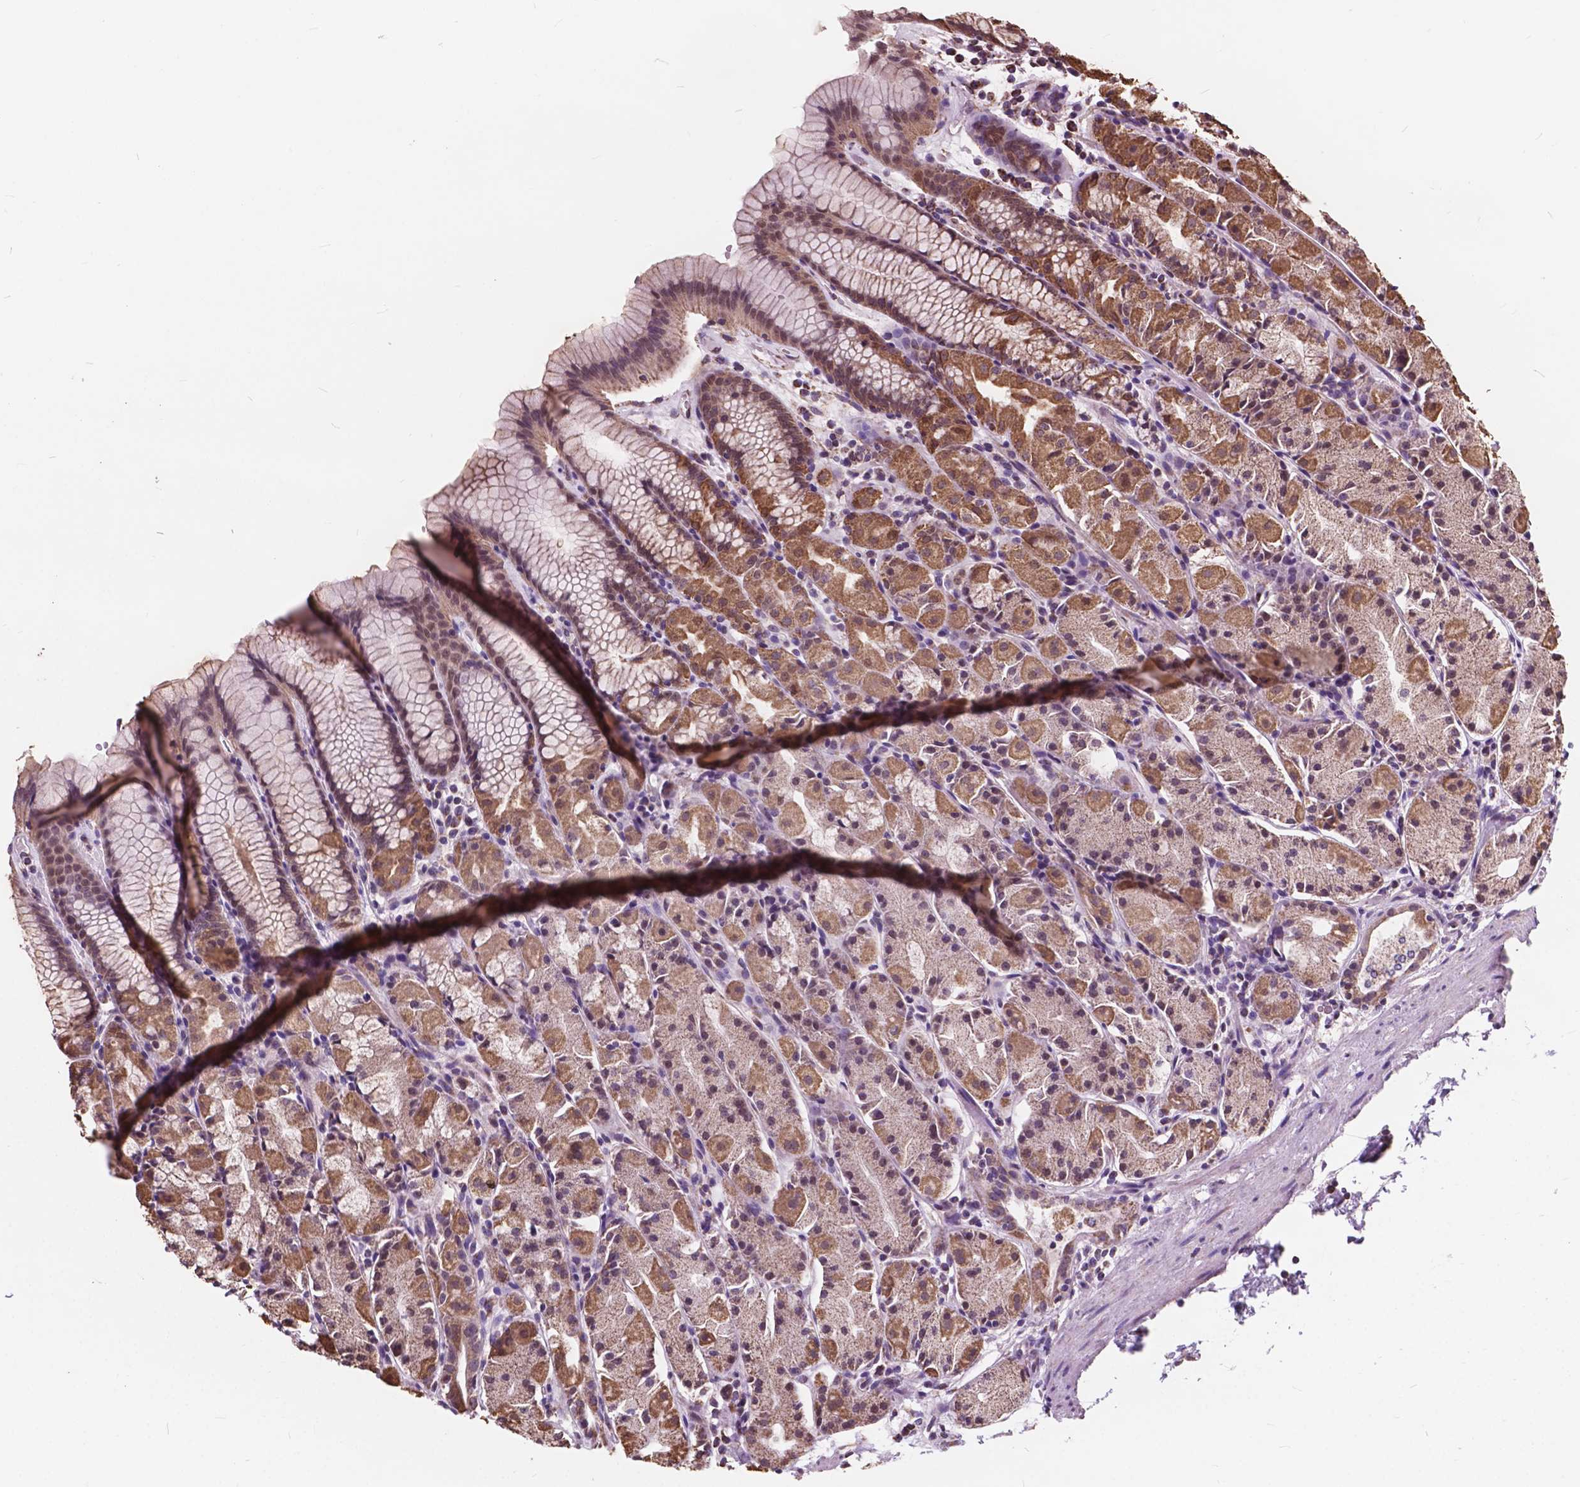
{"staining": {"intensity": "moderate", "quantity": ">75%", "location": "cytoplasmic/membranous"}, "tissue": "stomach", "cell_type": "Glandular cells", "image_type": "normal", "snomed": [{"axis": "morphology", "description": "Normal tissue, NOS"}, {"axis": "topography", "description": "Stomach, upper"}], "caption": "The micrograph exhibits immunohistochemical staining of benign stomach. There is moderate cytoplasmic/membranous staining is appreciated in about >75% of glandular cells.", "gene": "SCOC", "patient": {"sex": "male", "age": 47}}